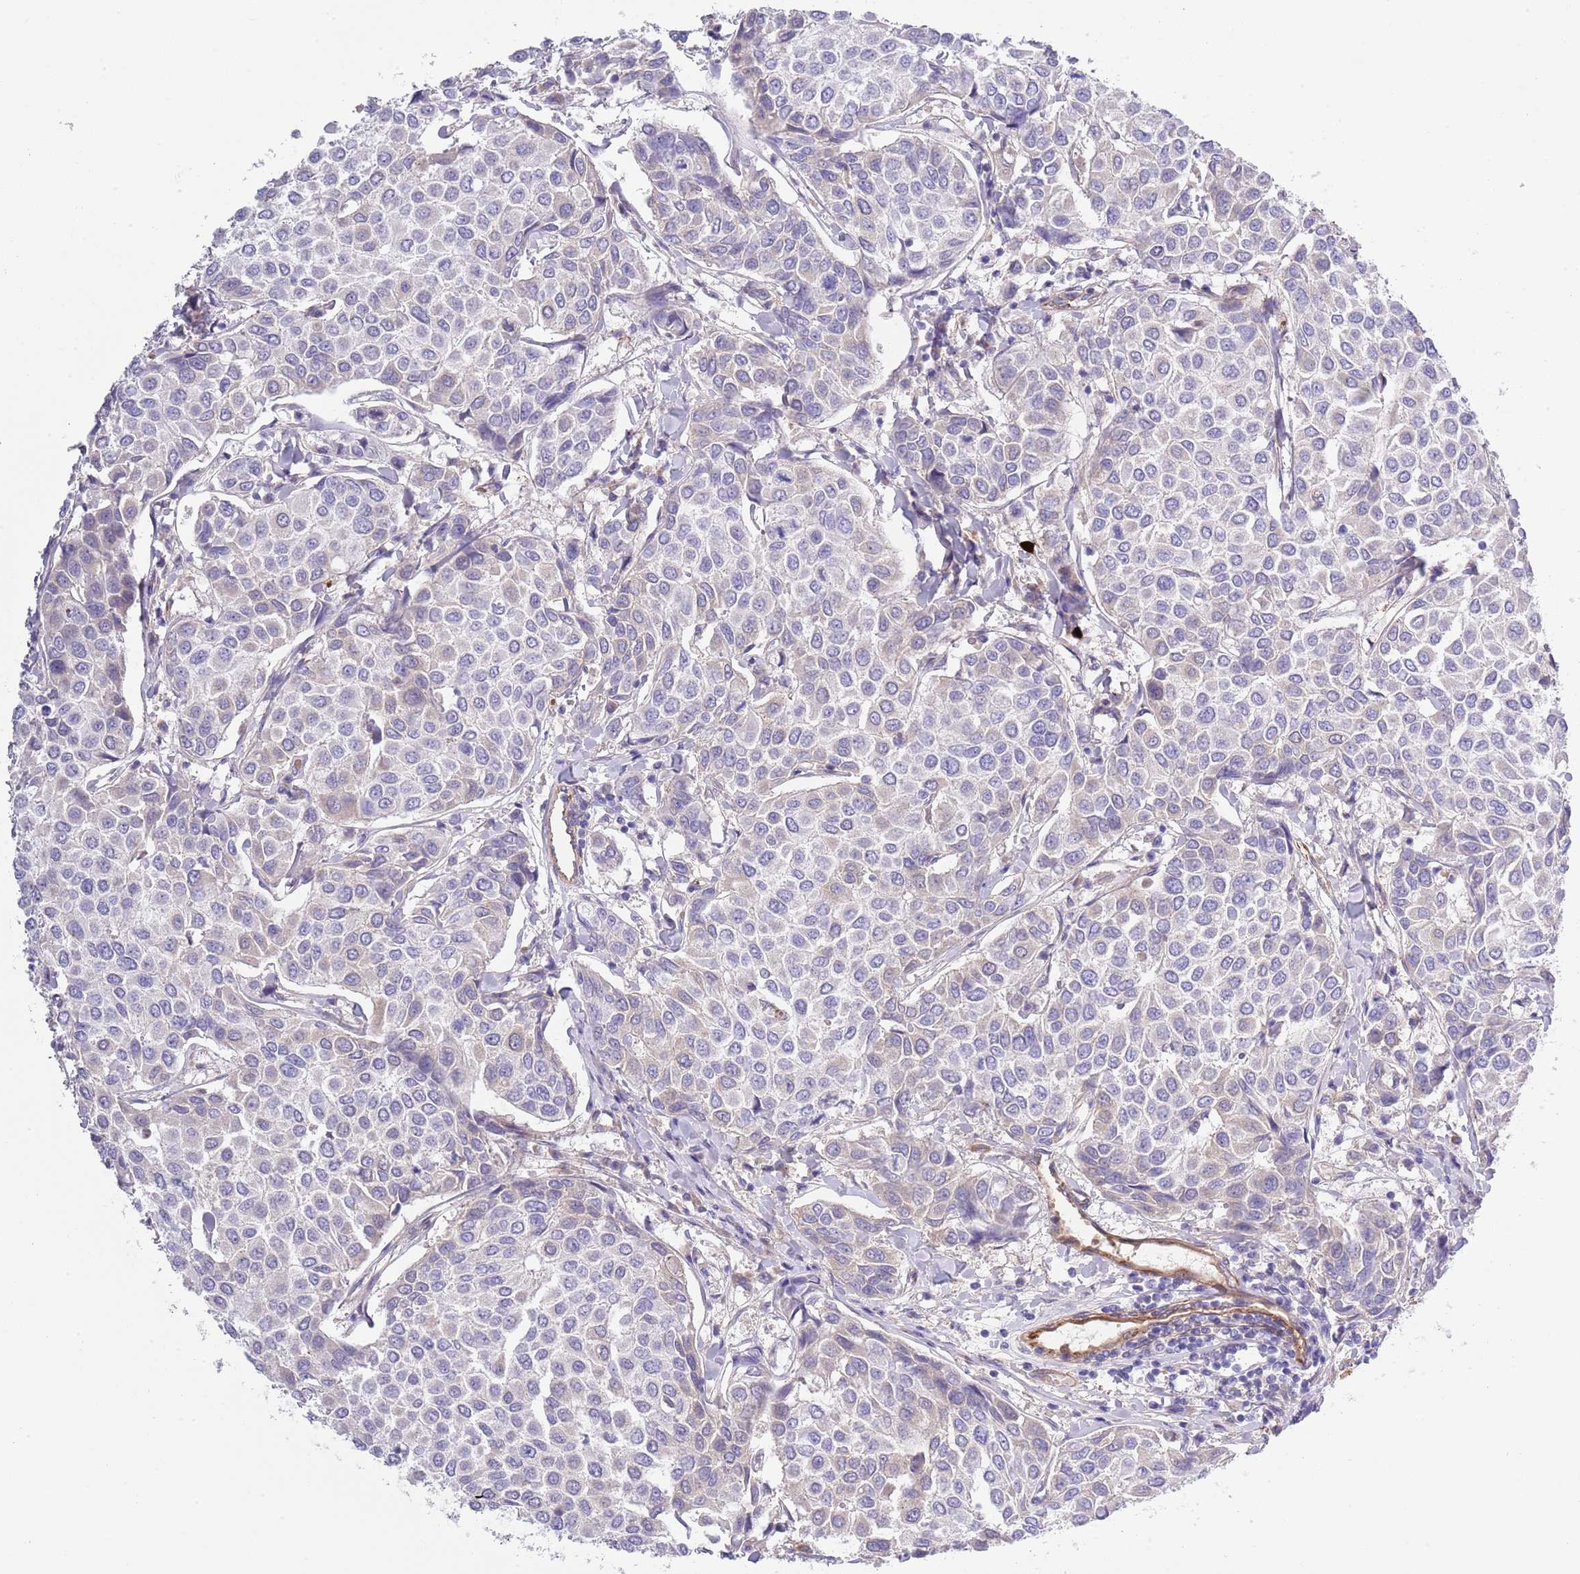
{"staining": {"intensity": "negative", "quantity": "none", "location": "none"}, "tissue": "breast cancer", "cell_type": "Tumor cells", "image_type": "cancer", "snomed": [{"axis": "morphology", "description": "Duct carcinoma"}, {"axis": "topography", "description": "Breast"}], "caption": "DAB (3,3'-diaminobenzidine) immunohistochemical staining of human breast cancer (intraductal carcinoma) exhibits no significant staining in tumor cells.", "gene": "TINAGL1", "patient": {"sex": "female", "age": 55}}